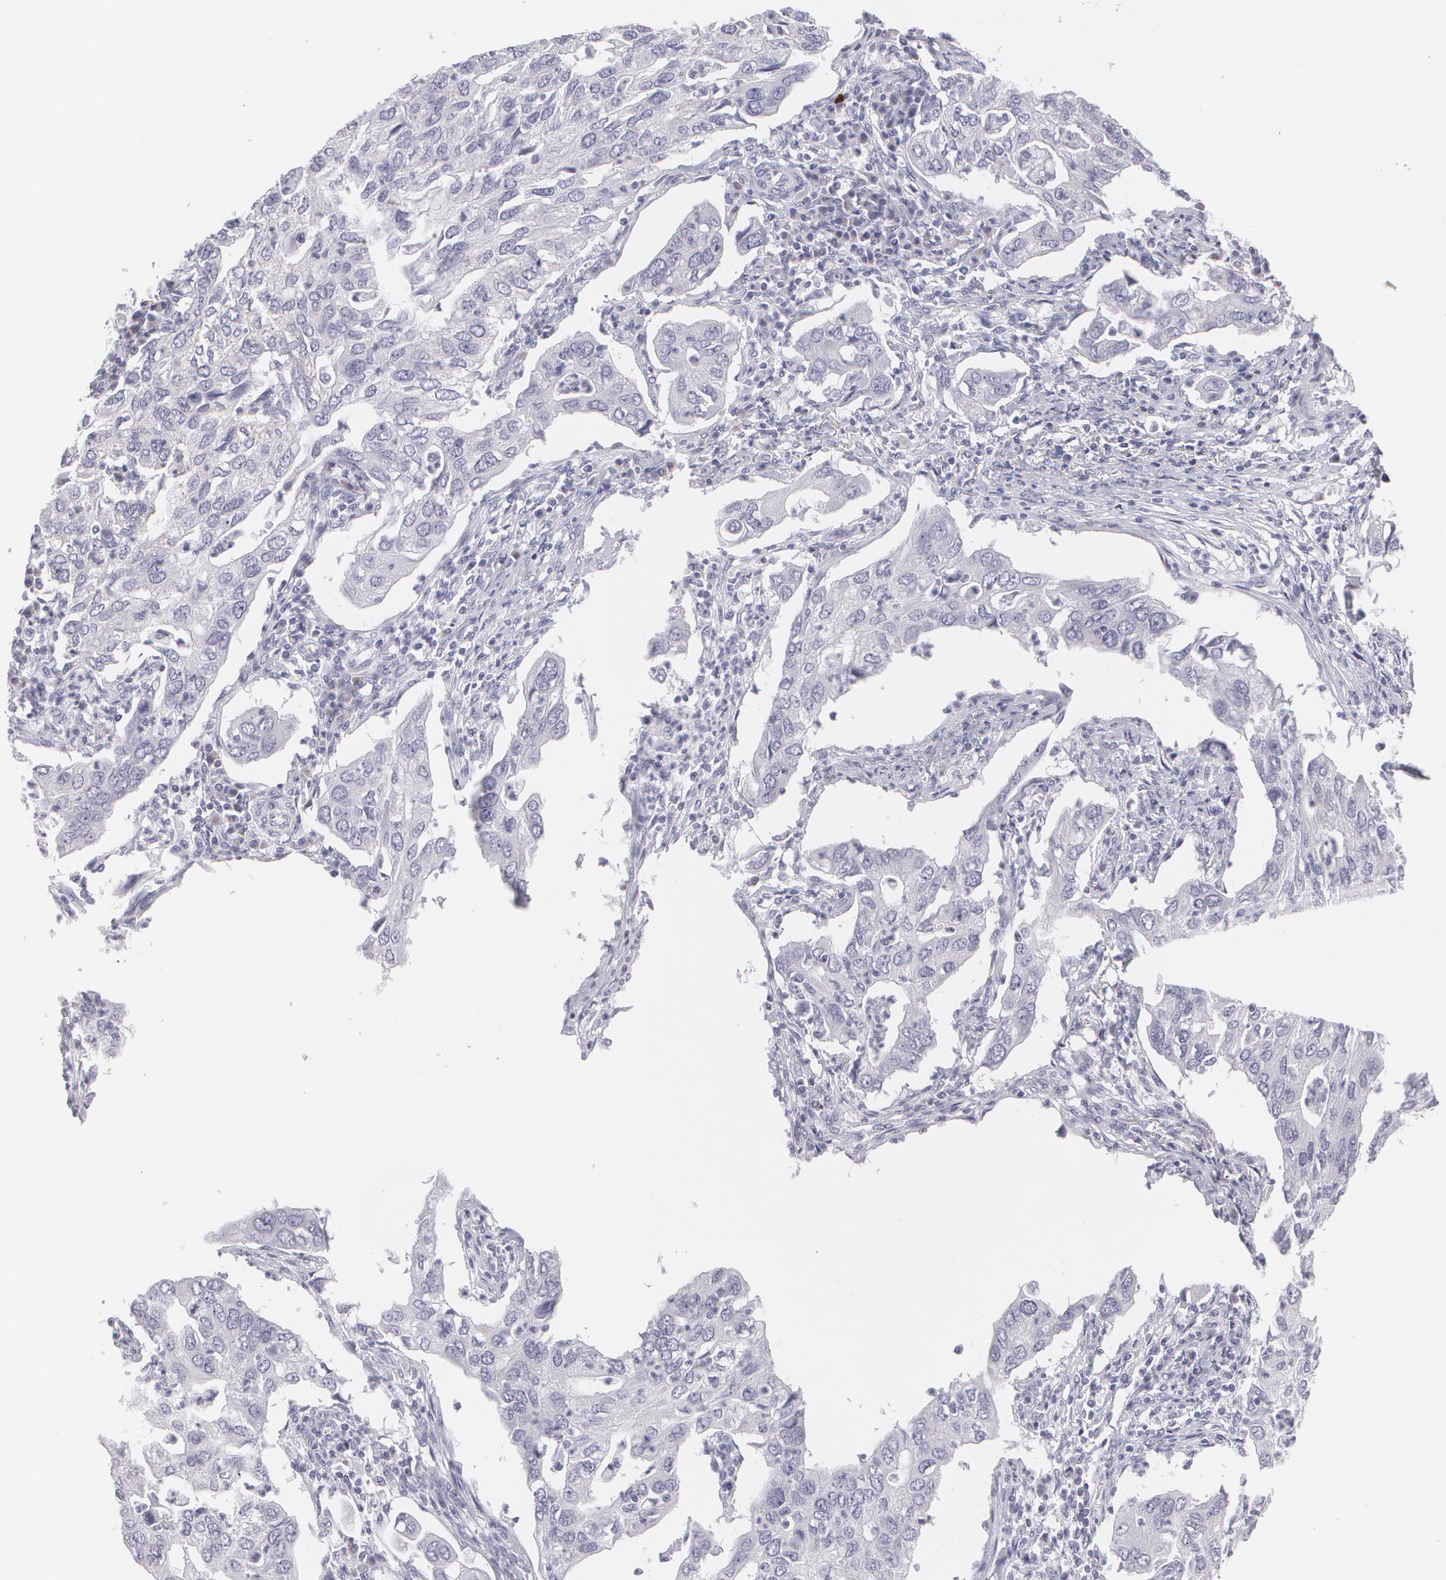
{"staining": {"intensity": "negative", "quantity": "none", "location": "none"}, "tissue": "lung cancer", "cell_type": "Tumor cells", "image_type": "cancer", "snomed": [{"axis": "morphology", "description": "Adenocarcinoma, NOS"}, {"axis": "topography", "description": "Lung"}], "caption": "The photomicrograph reveals no staining of tumor cells in lung adenocarcinoma.", "gene": "MBNL3", "patient": {"sex": "male", "age": 48}}